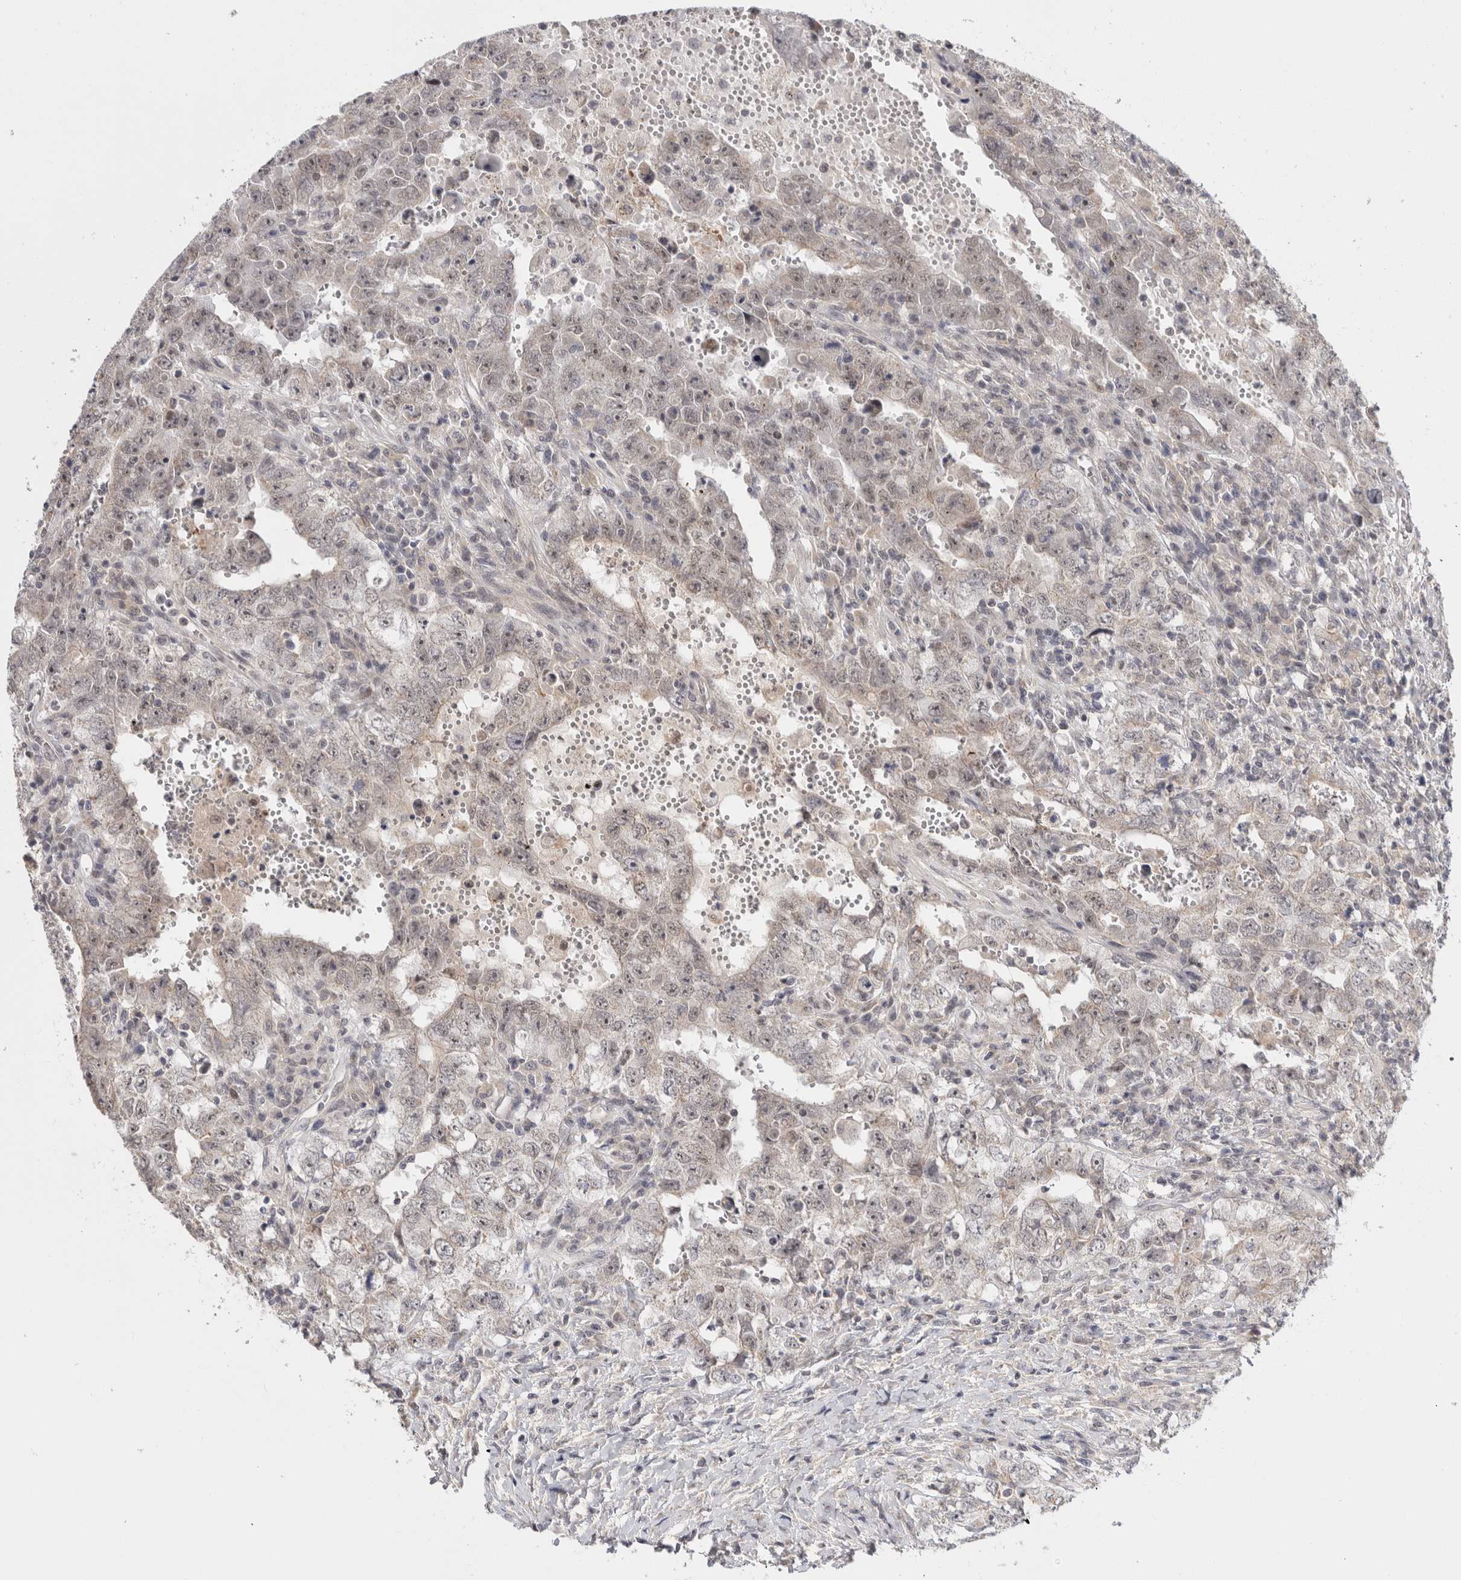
{"staining": {"intensity": "weak", "quantity": "<25%", "location": "cytoplasmic/membranous,nuclear"}, "tissue": "testis cancer", "cell_type": "Tumor cells", "image_type": "cancer", "snomed": [{"axis": "morphology", "description": "Carcinoma, Embryonal, NOS"}, {"axis": "topography", "description": "Testis"}], "caption": "This is a micrograph of IHC staining of embryonal carcinoma (testis), which shows no expression in tumor cells.", "gene": "ZNF318", "patient": {"sex": "male", "age": 26}}